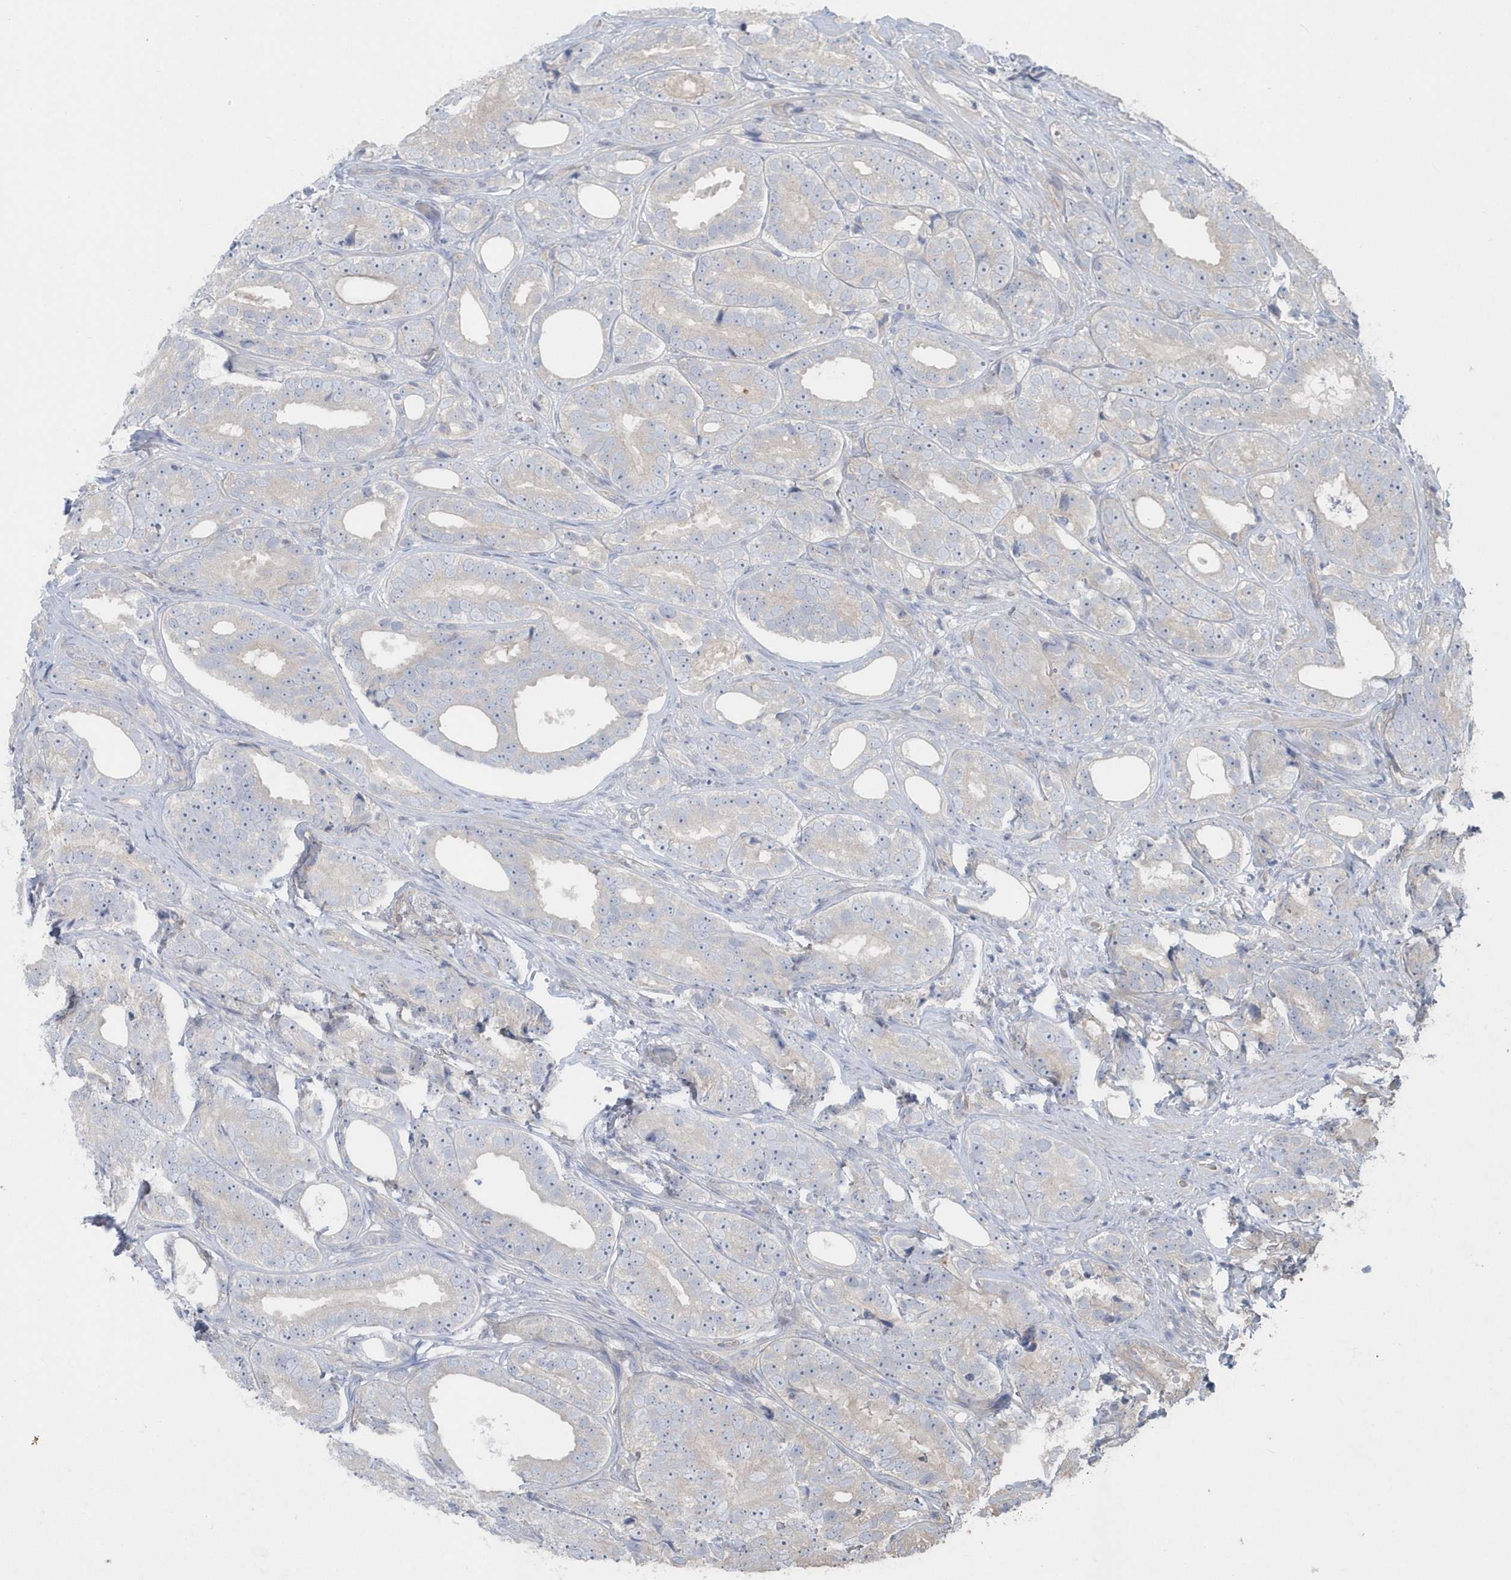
{"staining": {"intensity": "negative", "quantity": "none", "location": "none"}, "tissue": "prostate cancer", "cell_type": "Tumor cells", "image_type": "cancer", "snomed": [{"axis": "morphology", "description": "Adenocarcinoma, High grade"}, {"axis": "topography", "description": "Prostate"}], "caption": "Prostate cancer was stained to show a protein in brown. There is no significant expression in tumor cells.", "gene": "ACTR1A", "patient": {"sex": "male", "age": 56}}